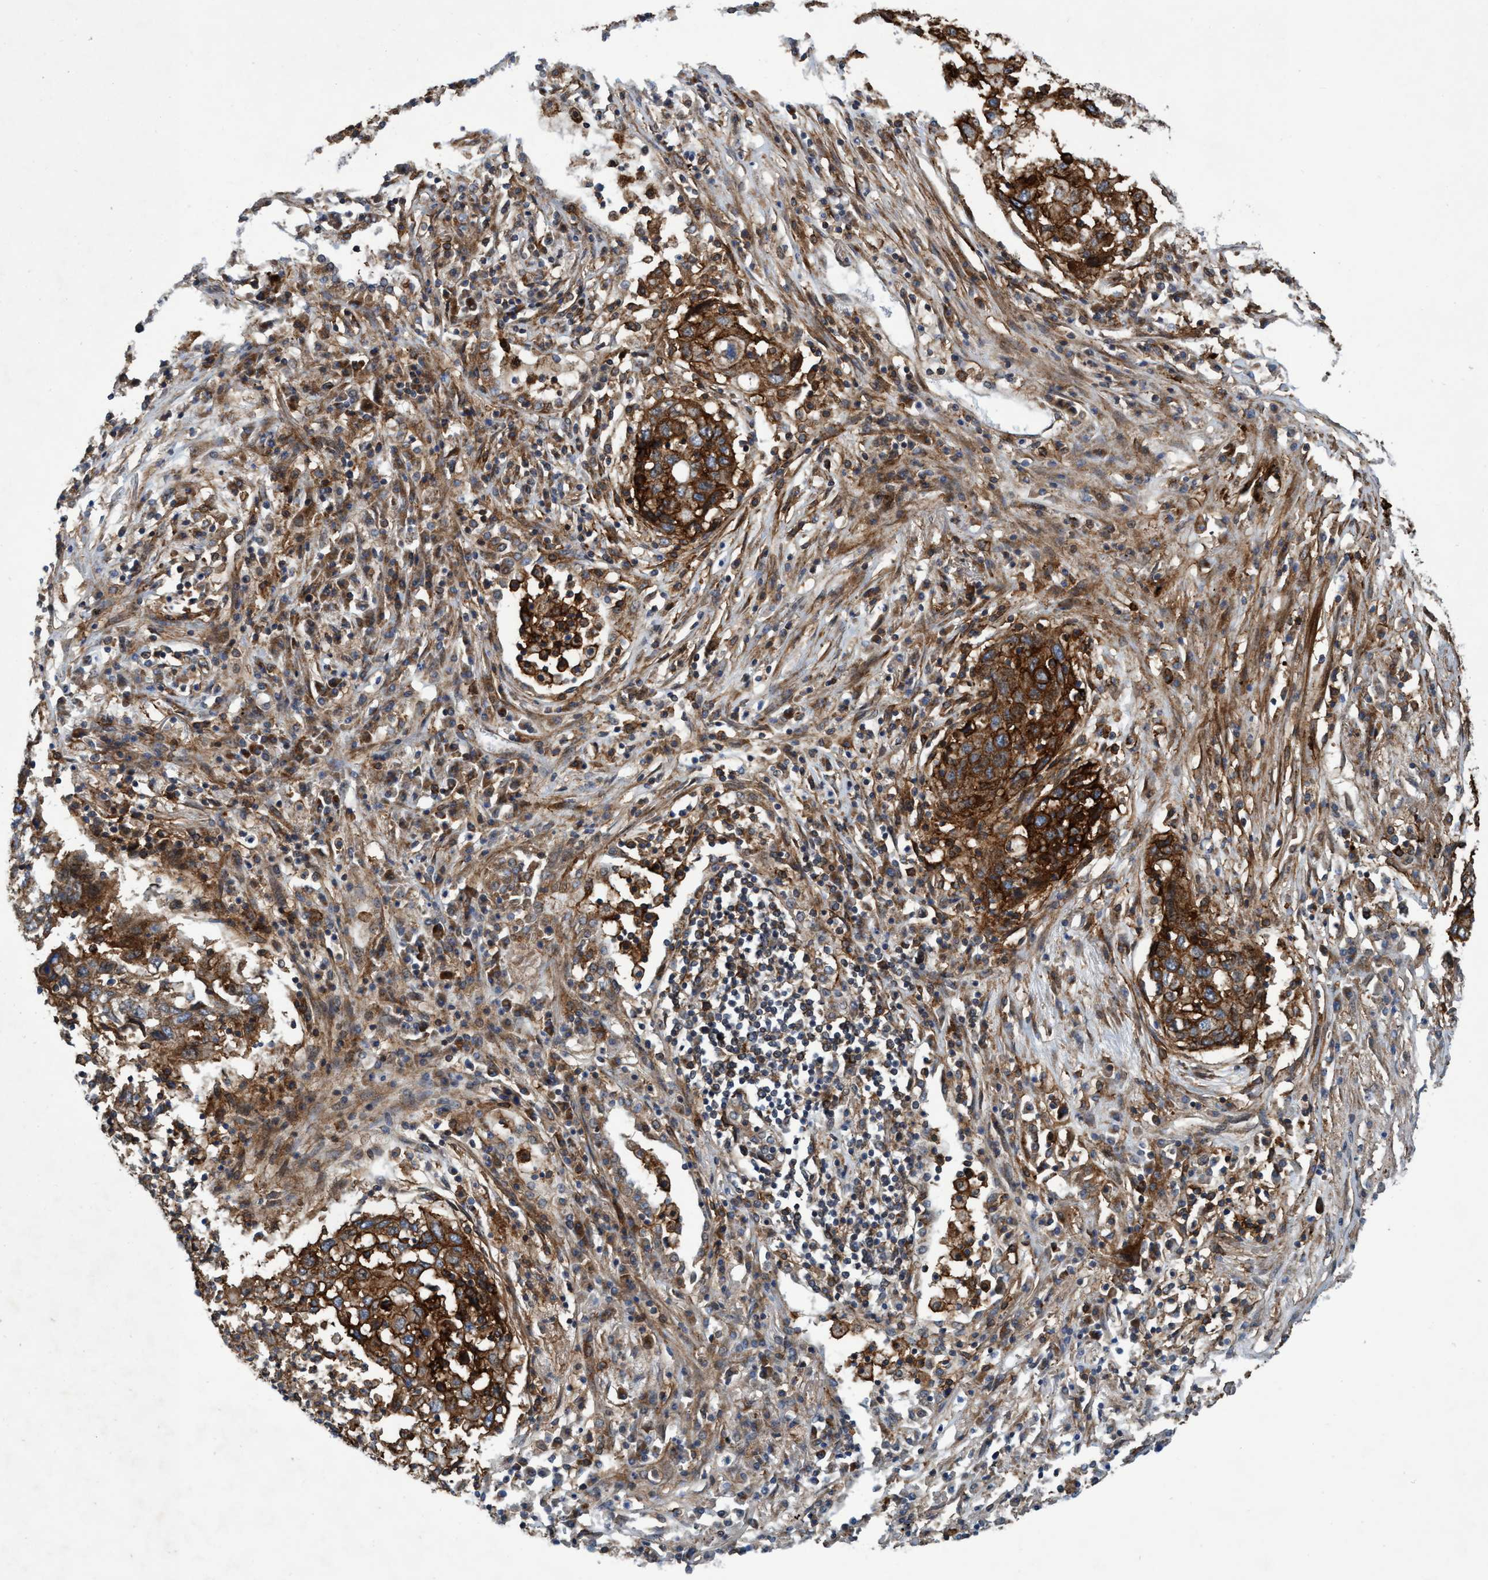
{"staining": {"intensity": "strong", "quantity": ">75%", "location": "cytoplasmic/membranous"}, "tissue": "lung cancer", "cell_type": "Tumor cells", "image_type": "cancer", "snomed": [{"axis": "morphology", "description": "Squamous cell carcinoma, NOS"}, {"axis": "topography", "description": "Lung"}], "caption": "This micrograph demonstrates immunohistochemistry staining of squamous cell carcinoma (lung), with high strong cytoplasmic/membranous positivity in approximately >75% of tumor cells.", "gene": "SLC16A3", "patient": {"sex": "female", "age": 63}}